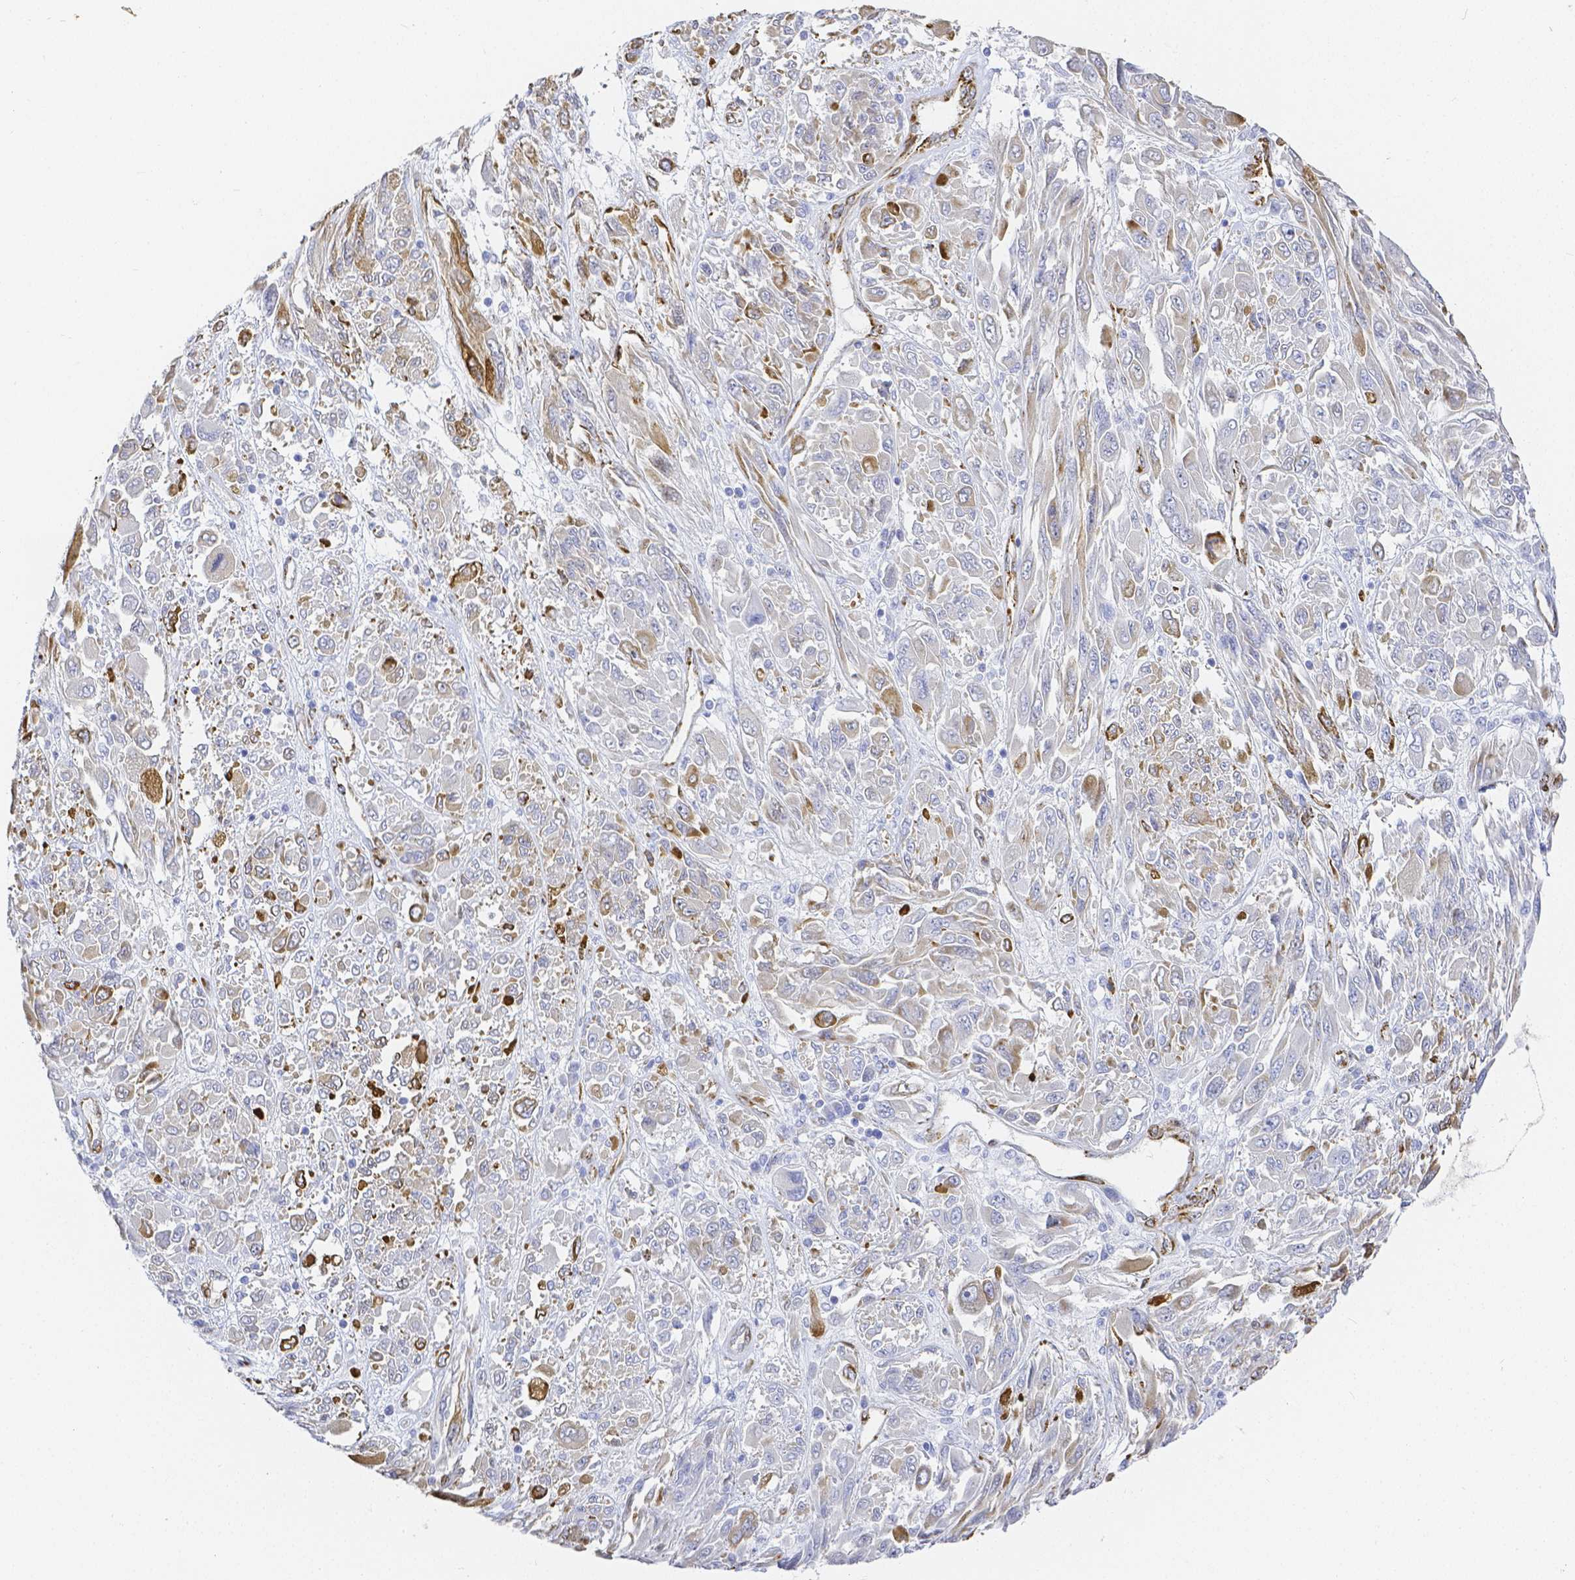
{"staining": {"intensity": "negative", "quantity": "none", "location": "none"}, "tissue": "melanoma", "cell_type": "Tumor cells", "image_type": "cancer", "snomed": [{"axis": "morphology", "description": "Malignant melanoma, NOS"}, {"axis": "topography", "description": "Skin"}], "caption": "This is an IHC micrograph of human melanoma. There is no expression in tumor cells.", "gene": "SMURF1", "patient": {"sex": "female", "age": 91}}